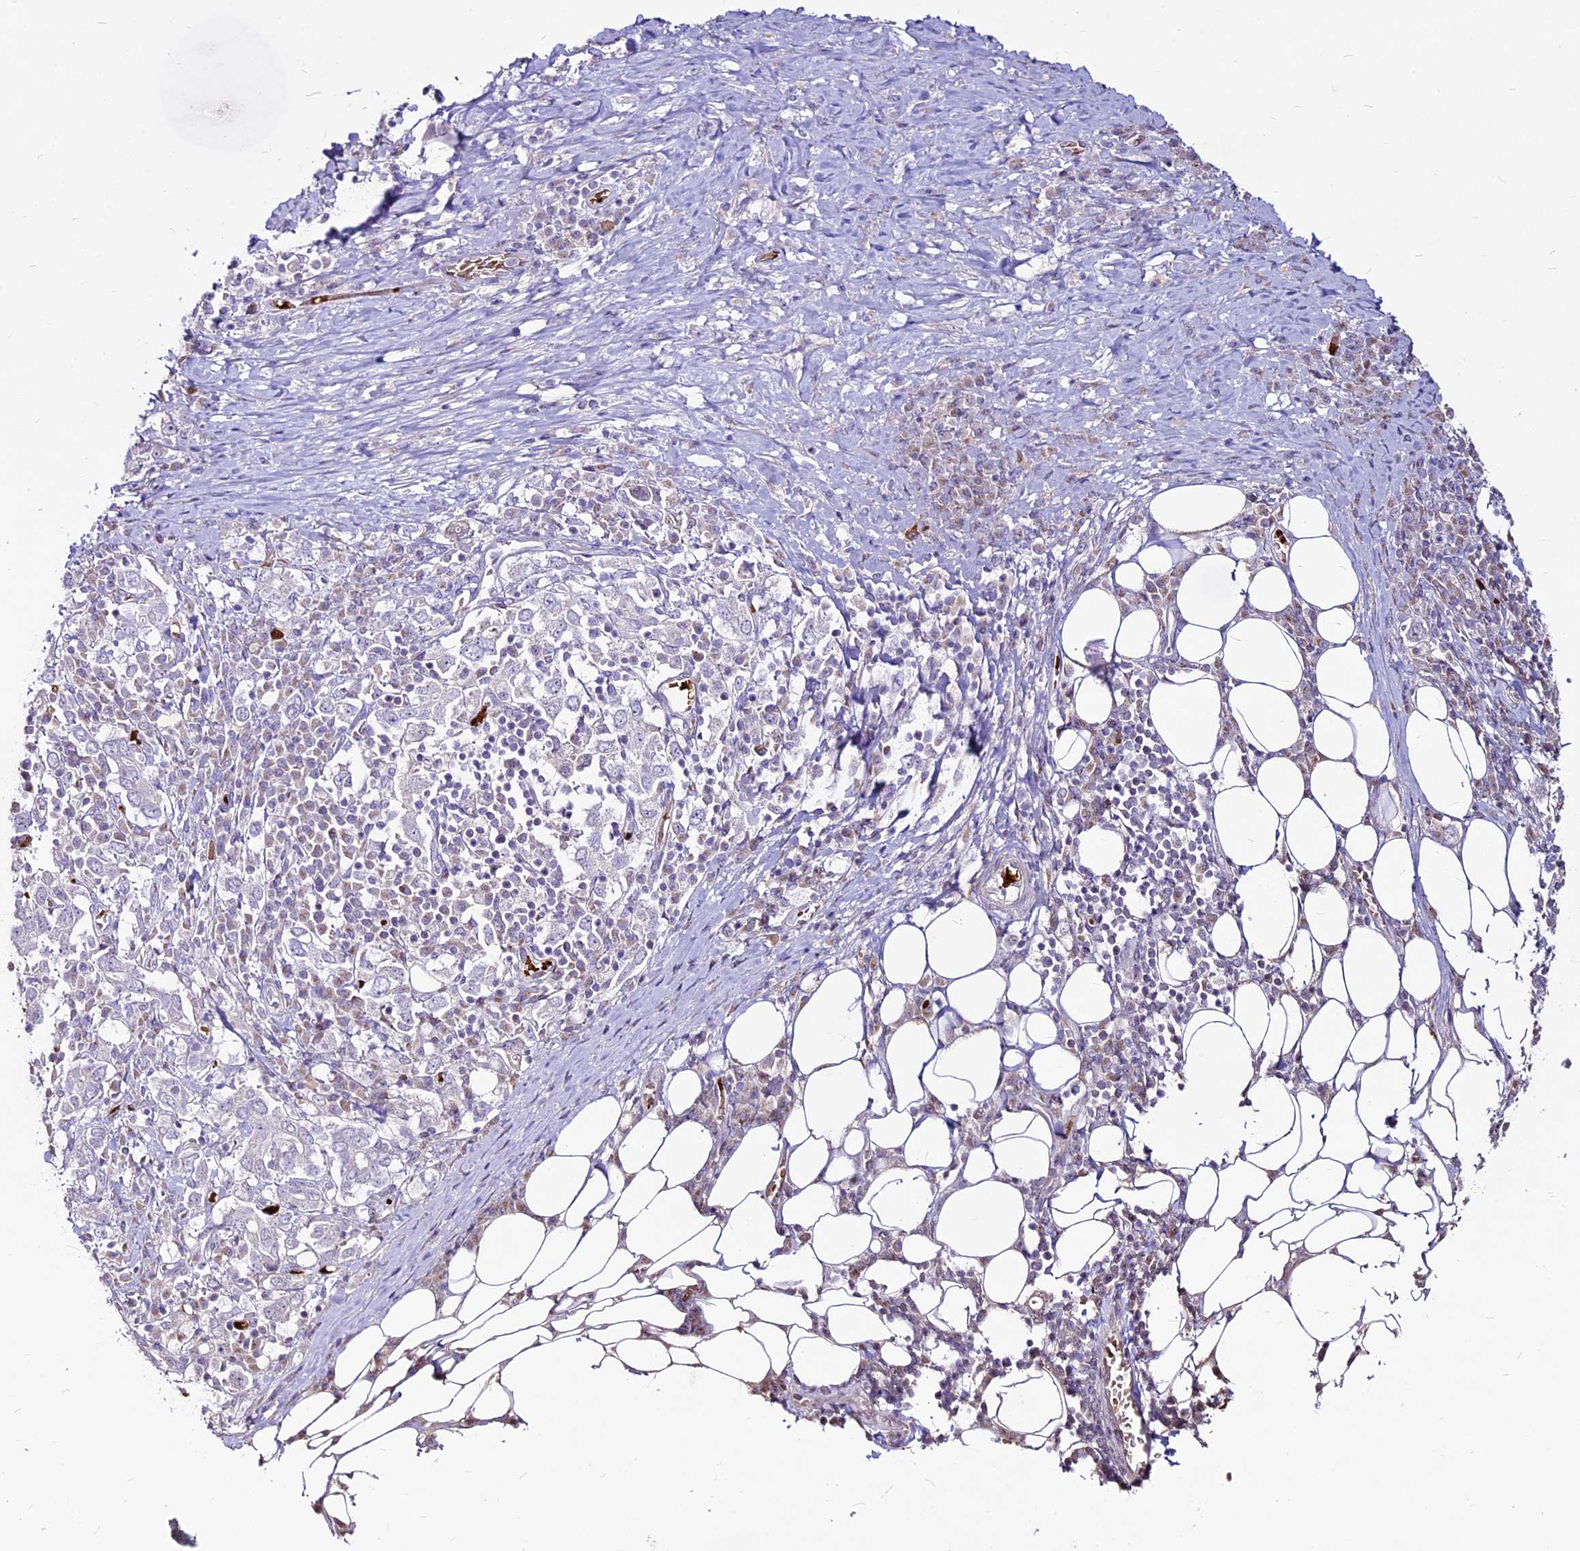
{"staining": {"intensity": "negative", "quantity": "none", "location": "none"}, "tissue": "stomach cancer", "cell_type": "Tumor cells", "image_type": "cancer", "snomed": [{"axis": "morphology", "description": "Adenocarcinoma, NOS"}, {"axis": "topography", "description": "Stomach, upper"}, {"axis": "topography", "description": "Stomach"}], "caption": "High power microscopy image of an immunohistochemistry image of stomach adenocarcinoma, revealing no significant staining in tumor cells. The staining is performed using DAB brown chromogen with nuclei counter-stained in using hematoxylin.", "gene": "SUSD3", "patient": {"sex": "male", "age": 62}}